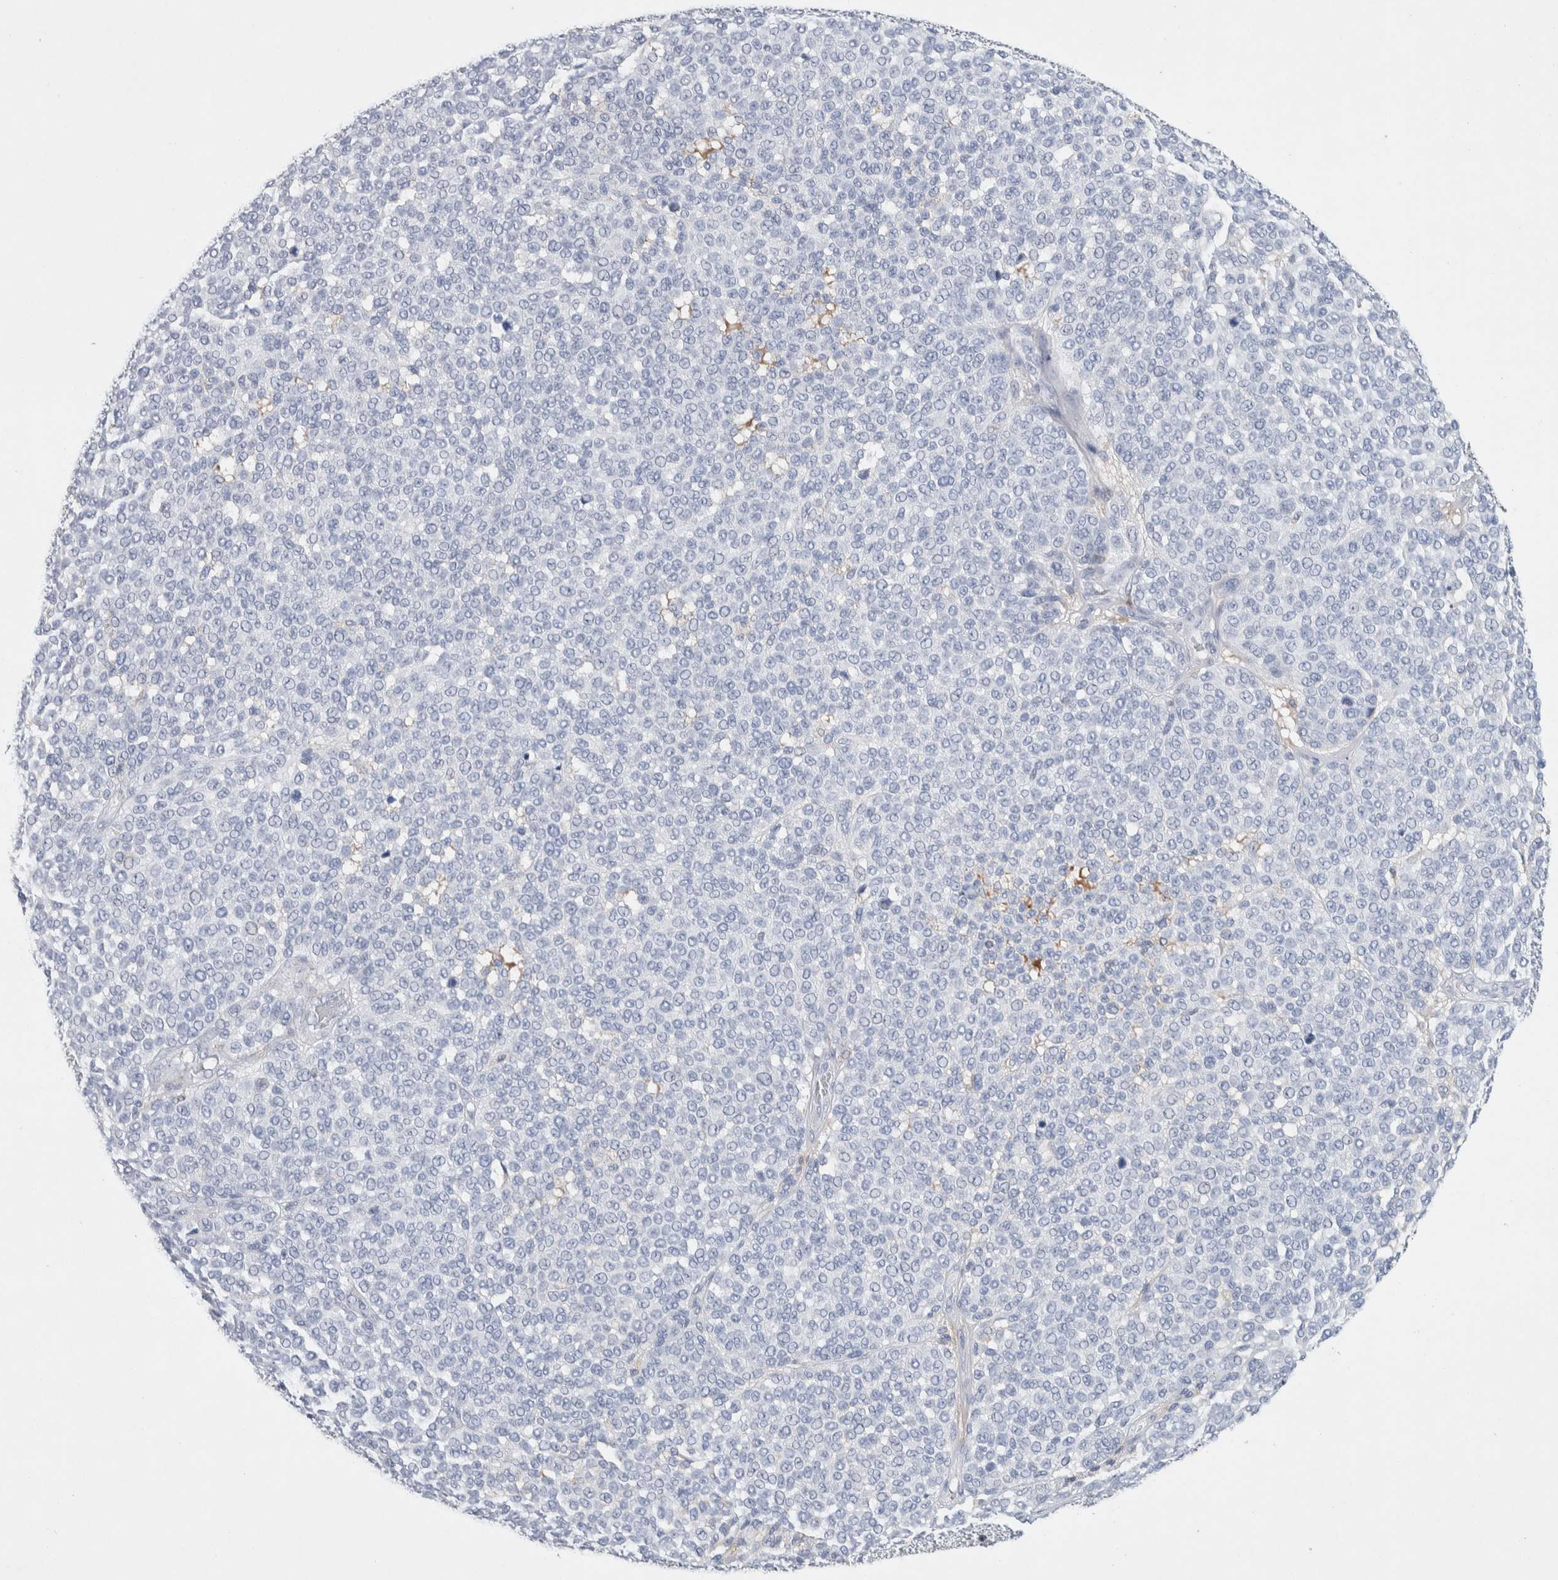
{"staining": {"intensity": "negative", "quantity": "none", "location": "none"}, "tissue": "melanoma", "cell_type": "Tumor cells", "image_type": "cancer", "snomed": [{"axis": "morphology", "description": "Malignant melanoma, NOS"}, {"axis": "topography", "description": "Skin"}], "caption": "Immunohistochemical staining of human malignant melanoma reveals no significant positivity in tumor cells.", "gene": "NCF2", "patient": {"sex": "male", "age": 59}}